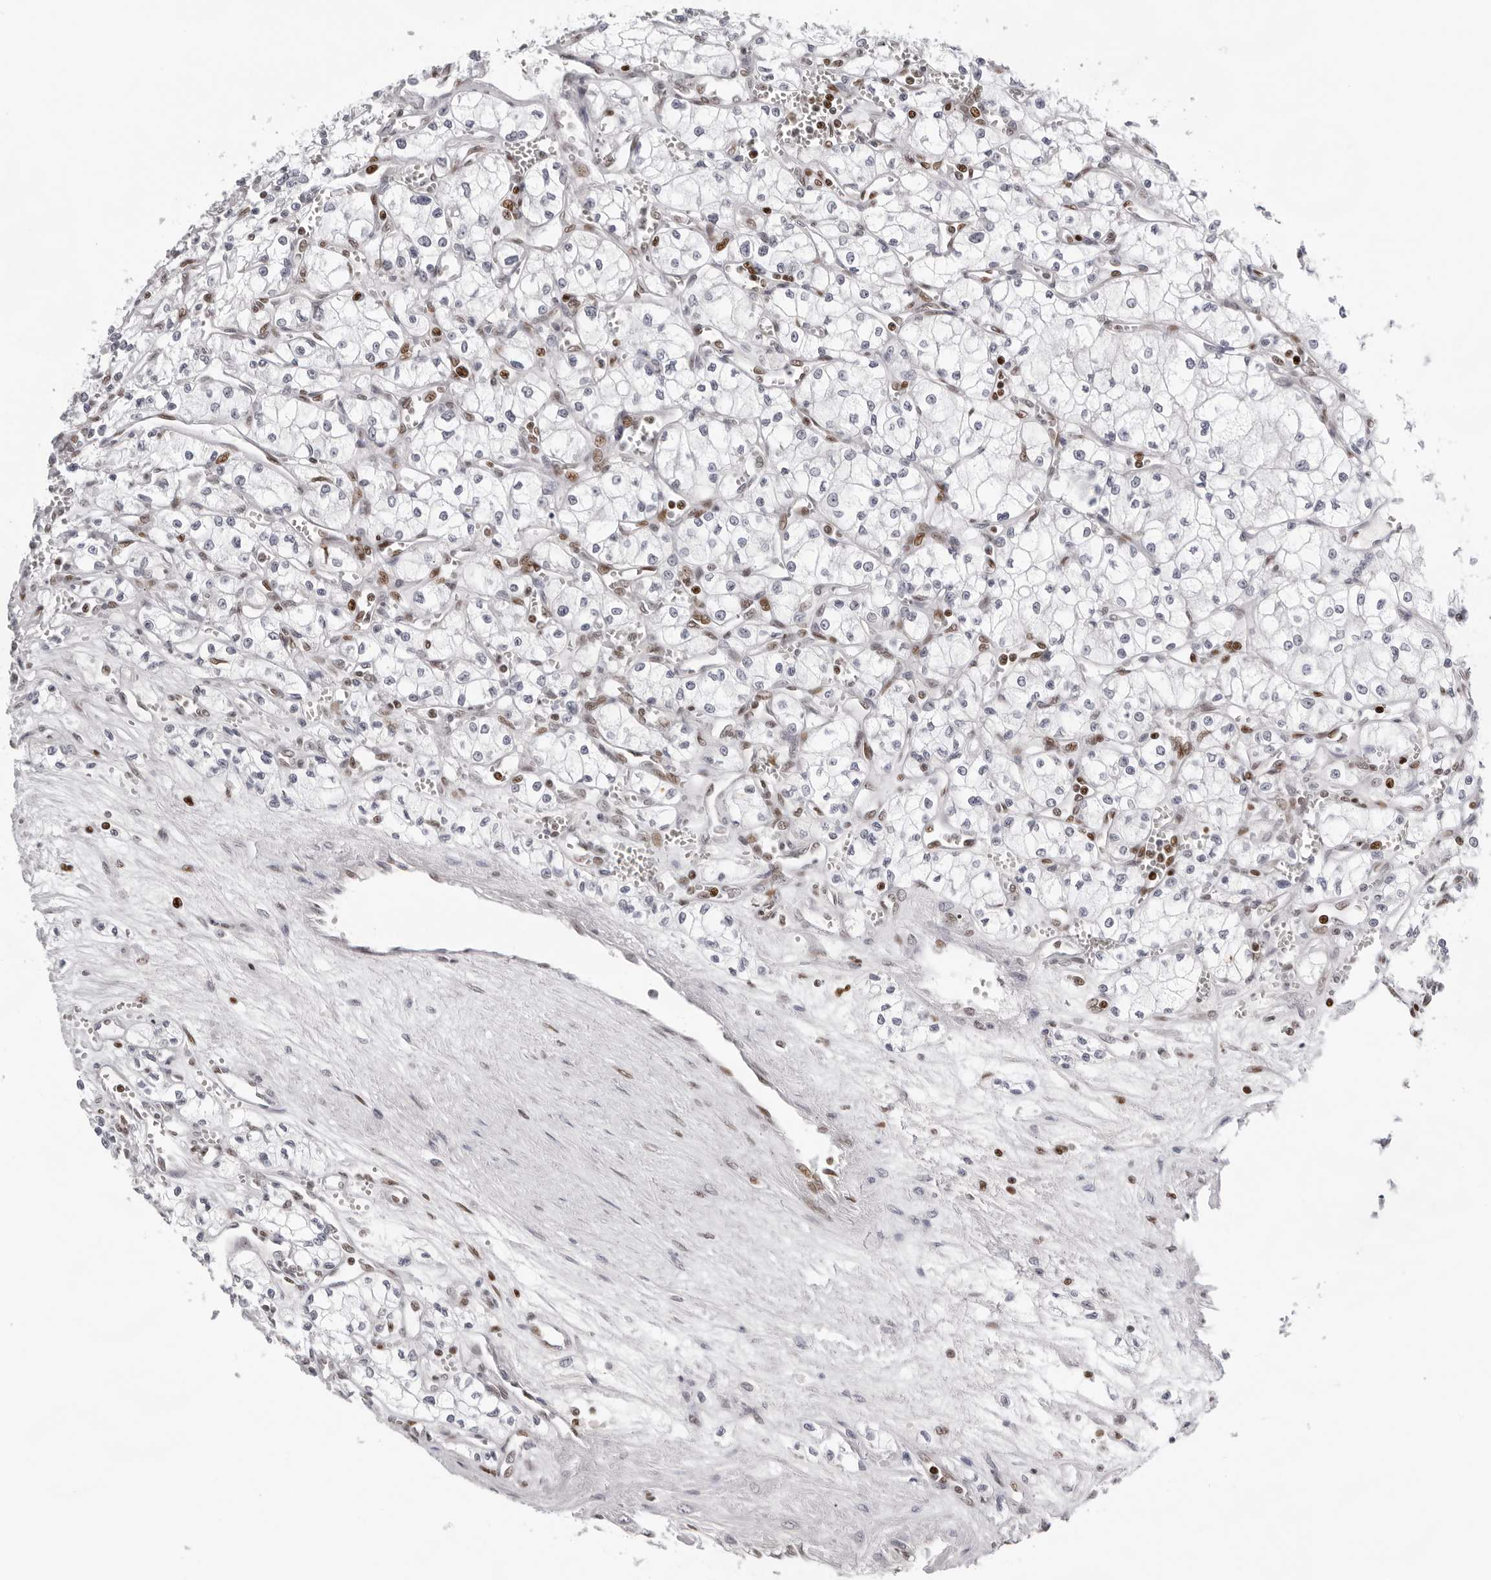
{"staining": {"intensity": "negative", "quantity": "none", "location": "none"}, "tissue": "renal cancer", "cell_type": "Tumor cells", "image_type": "cancer", "snomed": [{"axis": "morphology", "description": "Adenocarcinoma, NOS"}, {"axis": "topography", "description": "Kidney"}], "caption": "A high-resolution photomicrograph shows immunohistochemistry (IHC) staining of renal cancer (adenocarcinoma), which exhibits no significant staining in tumor cells.", "gene": "OGG1", "patient": {"sex": "male", "age": 59}}